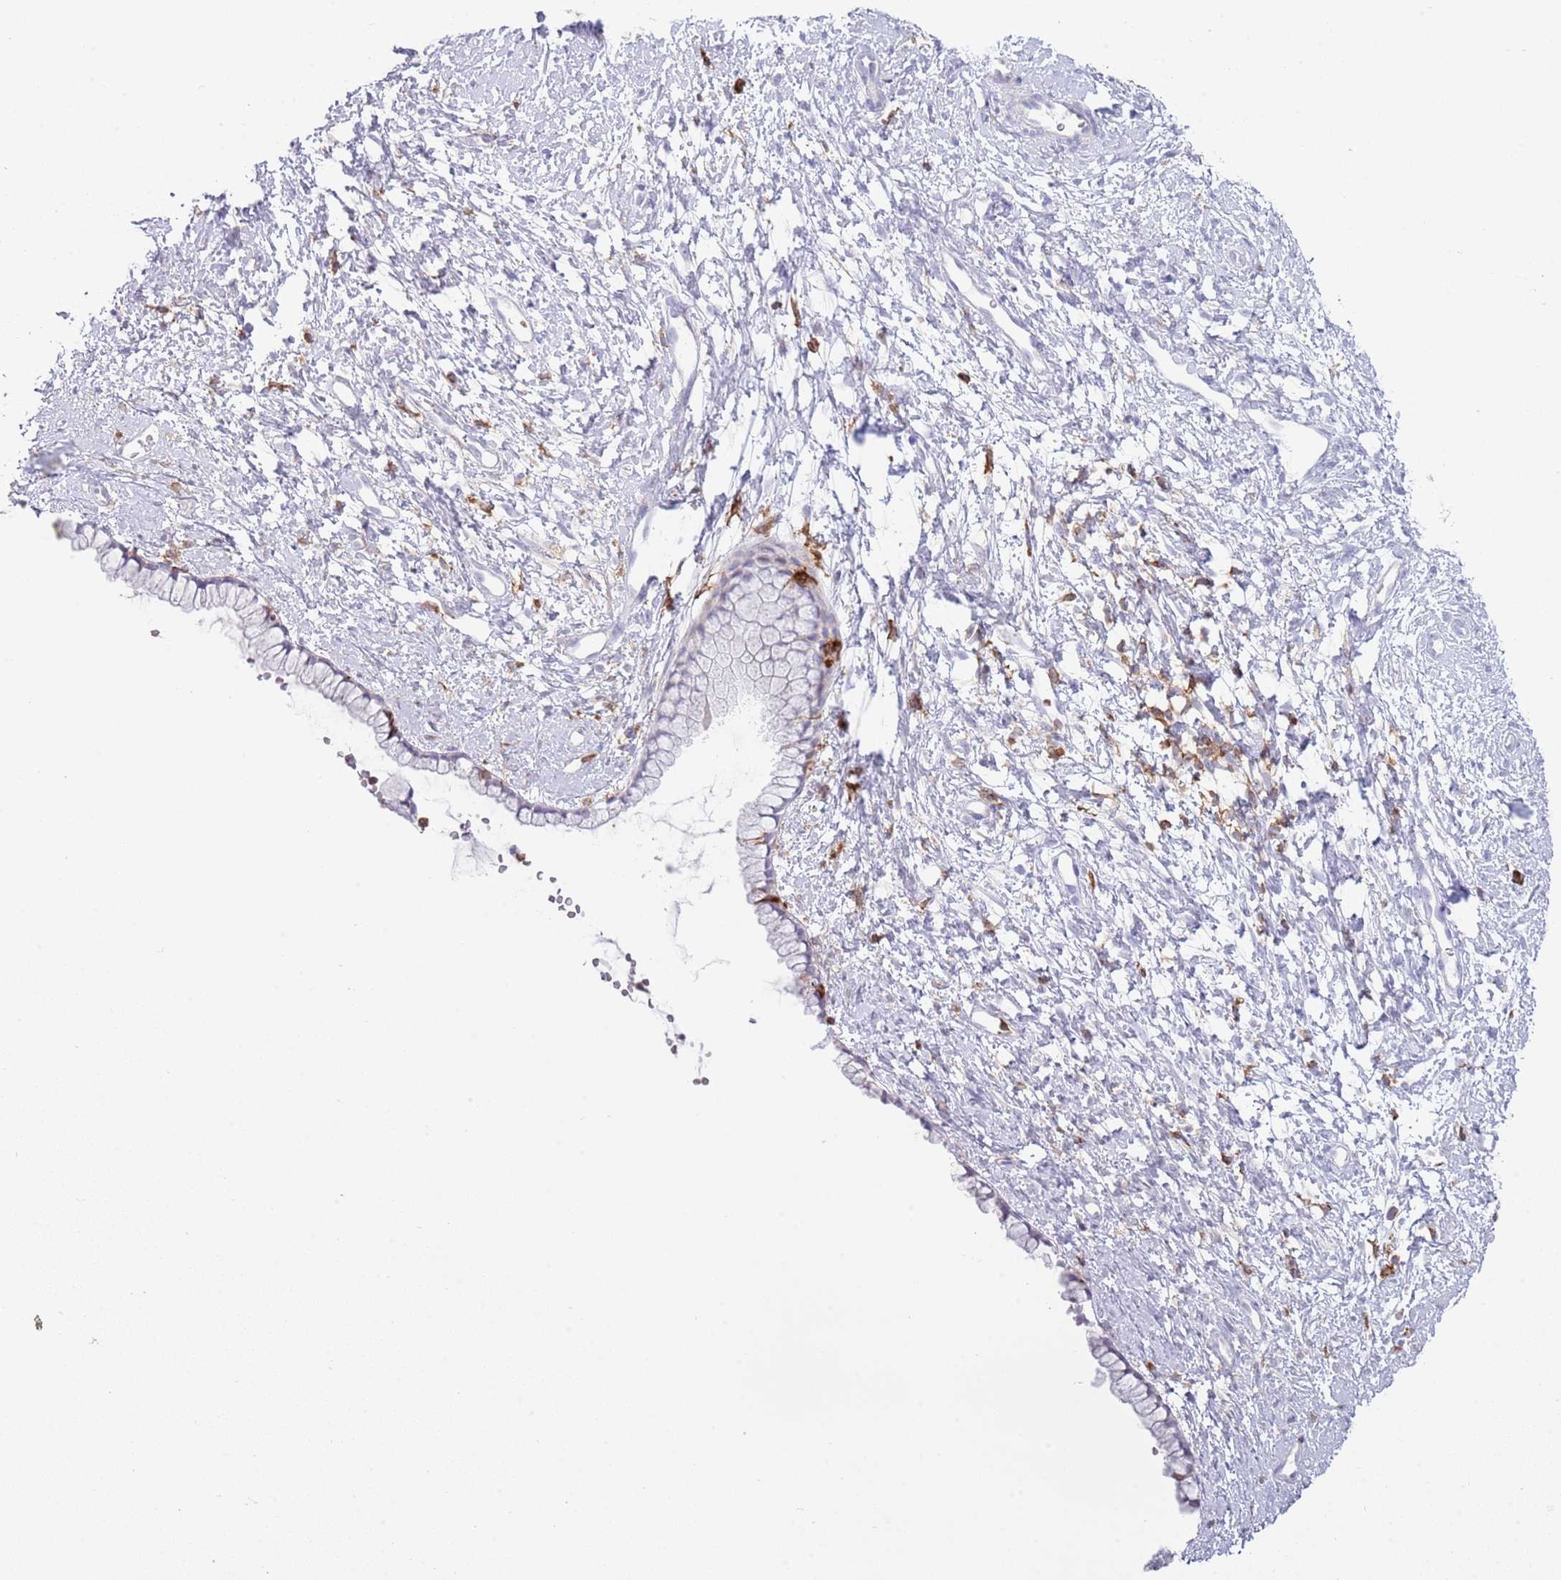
{"staining": {"intensity": "negative", "quantity": "none", "location": "none"}, "tissue": "cervix", "cell_type": "Glandular cells", "image_type": "normal", "snomed": [{"axis": "morphology", "description": "Normal tissue, NOS"}, {"axis": "topography", "description": "Cervix"}], "caption": "Benign cervix was stained to show a protein in brown. There is no significant positivity in glandular cells.", "gene": "LPXN", "patient": {"sex": "female", "age": 57}}